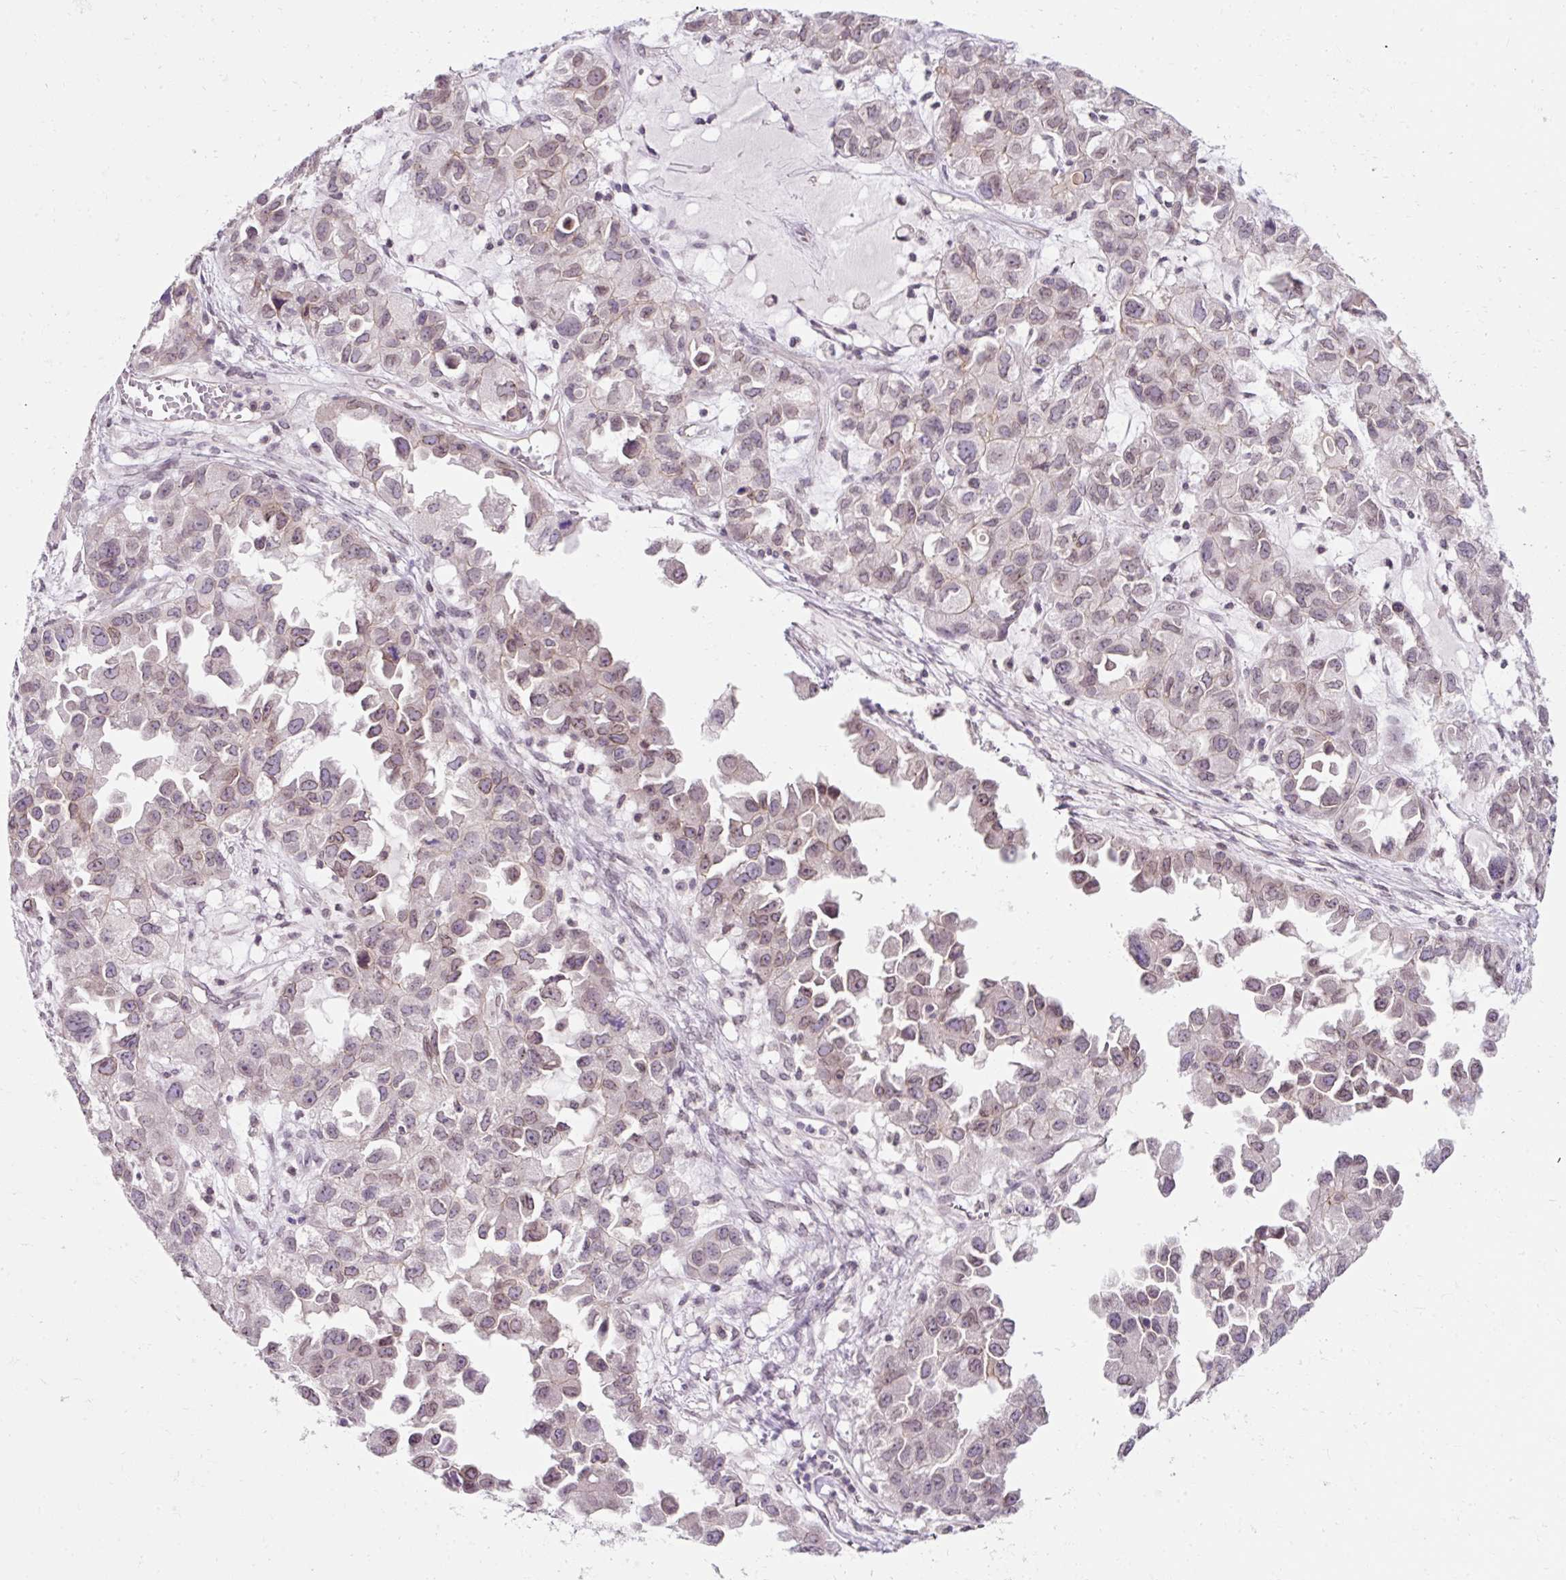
{"staining": {"intensity": "moderate", "quantity": "<25%", "location": "cytoplasmic/membranous,nuclear"}, "tissue": "ovarian cancer", "cell_type": "Tumor cells", "image_type": "cancer", "snomed": [{"axis": "morphology", "description": "Cystadenocarcinoma, serous, NOS"}, {"axis": "topography", "description": "Ovary"}], "caption": "Tumor cells show low levels of moderate cytoplasmic/membranous and nuclear positivity in about <25% of cells in human ovarian serous cystadenocarcinoma. The staining was performed using DAB, with brown indicating positive protein expression. Nuclei are stained blue with hematoxylin.", "gene": "ZNF610", "patient": {"sex": "female", "age": 84}}